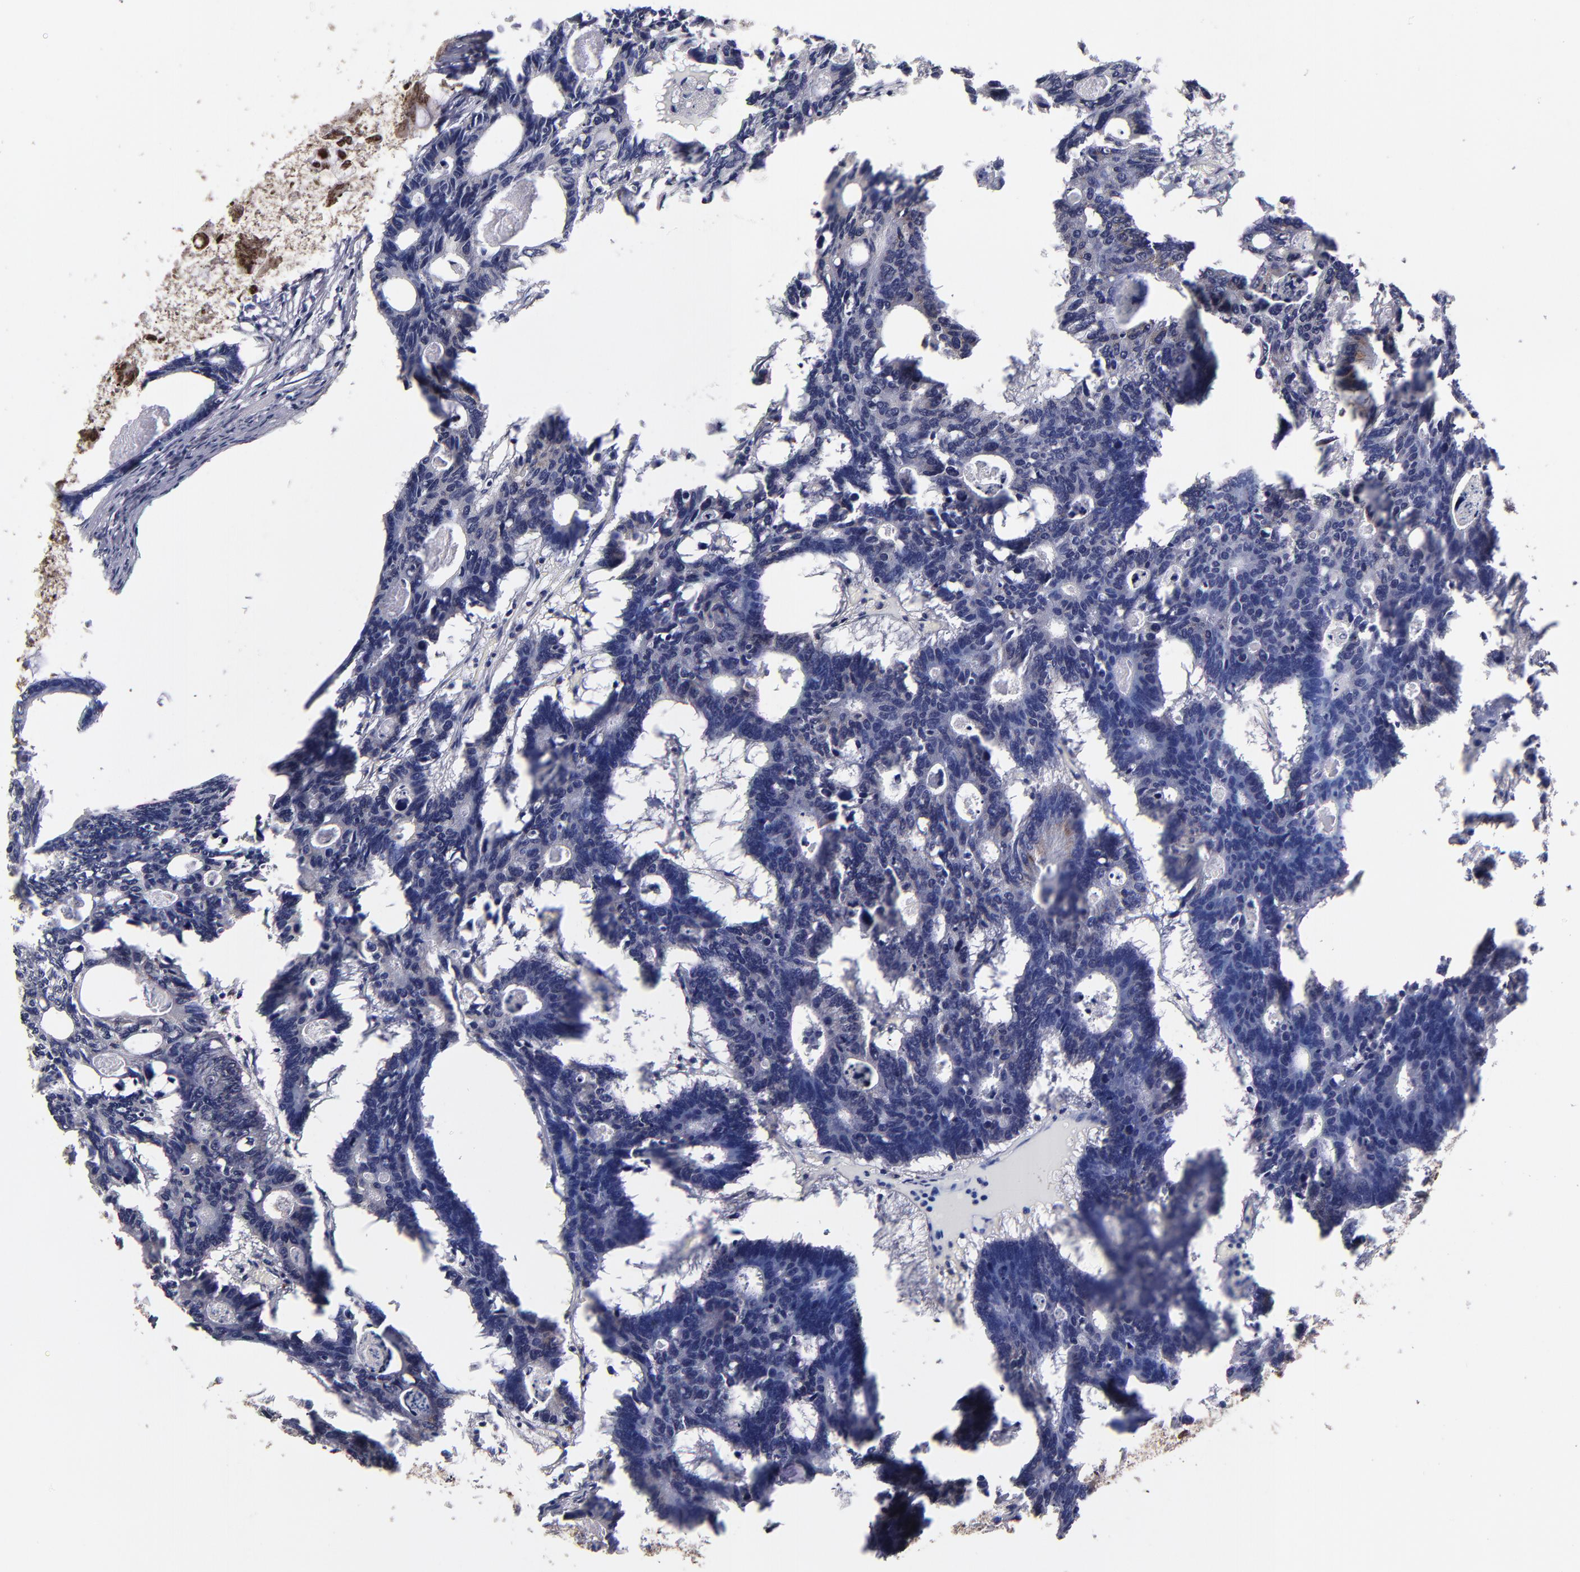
{"staining": {"intensity": "weak", "quantity": "<25%", "location": "cytoplasmic/membranous"}, "tissue": "colorectal cancer", "cell_type": "Tumor cells", "image_type": "cancer", "snomed": [{"axis": "morphology", "description": "Adenocarcinoma, NOS"}, {"axis": "topography", "description": "Colon"}], "caption": "Protein analysis of colorectal cancer (adenocarcinoma) reveals no significant expression in tumor cells.", "gene": "CSDC2", "patient": {"sex": "female", "age": 55}}